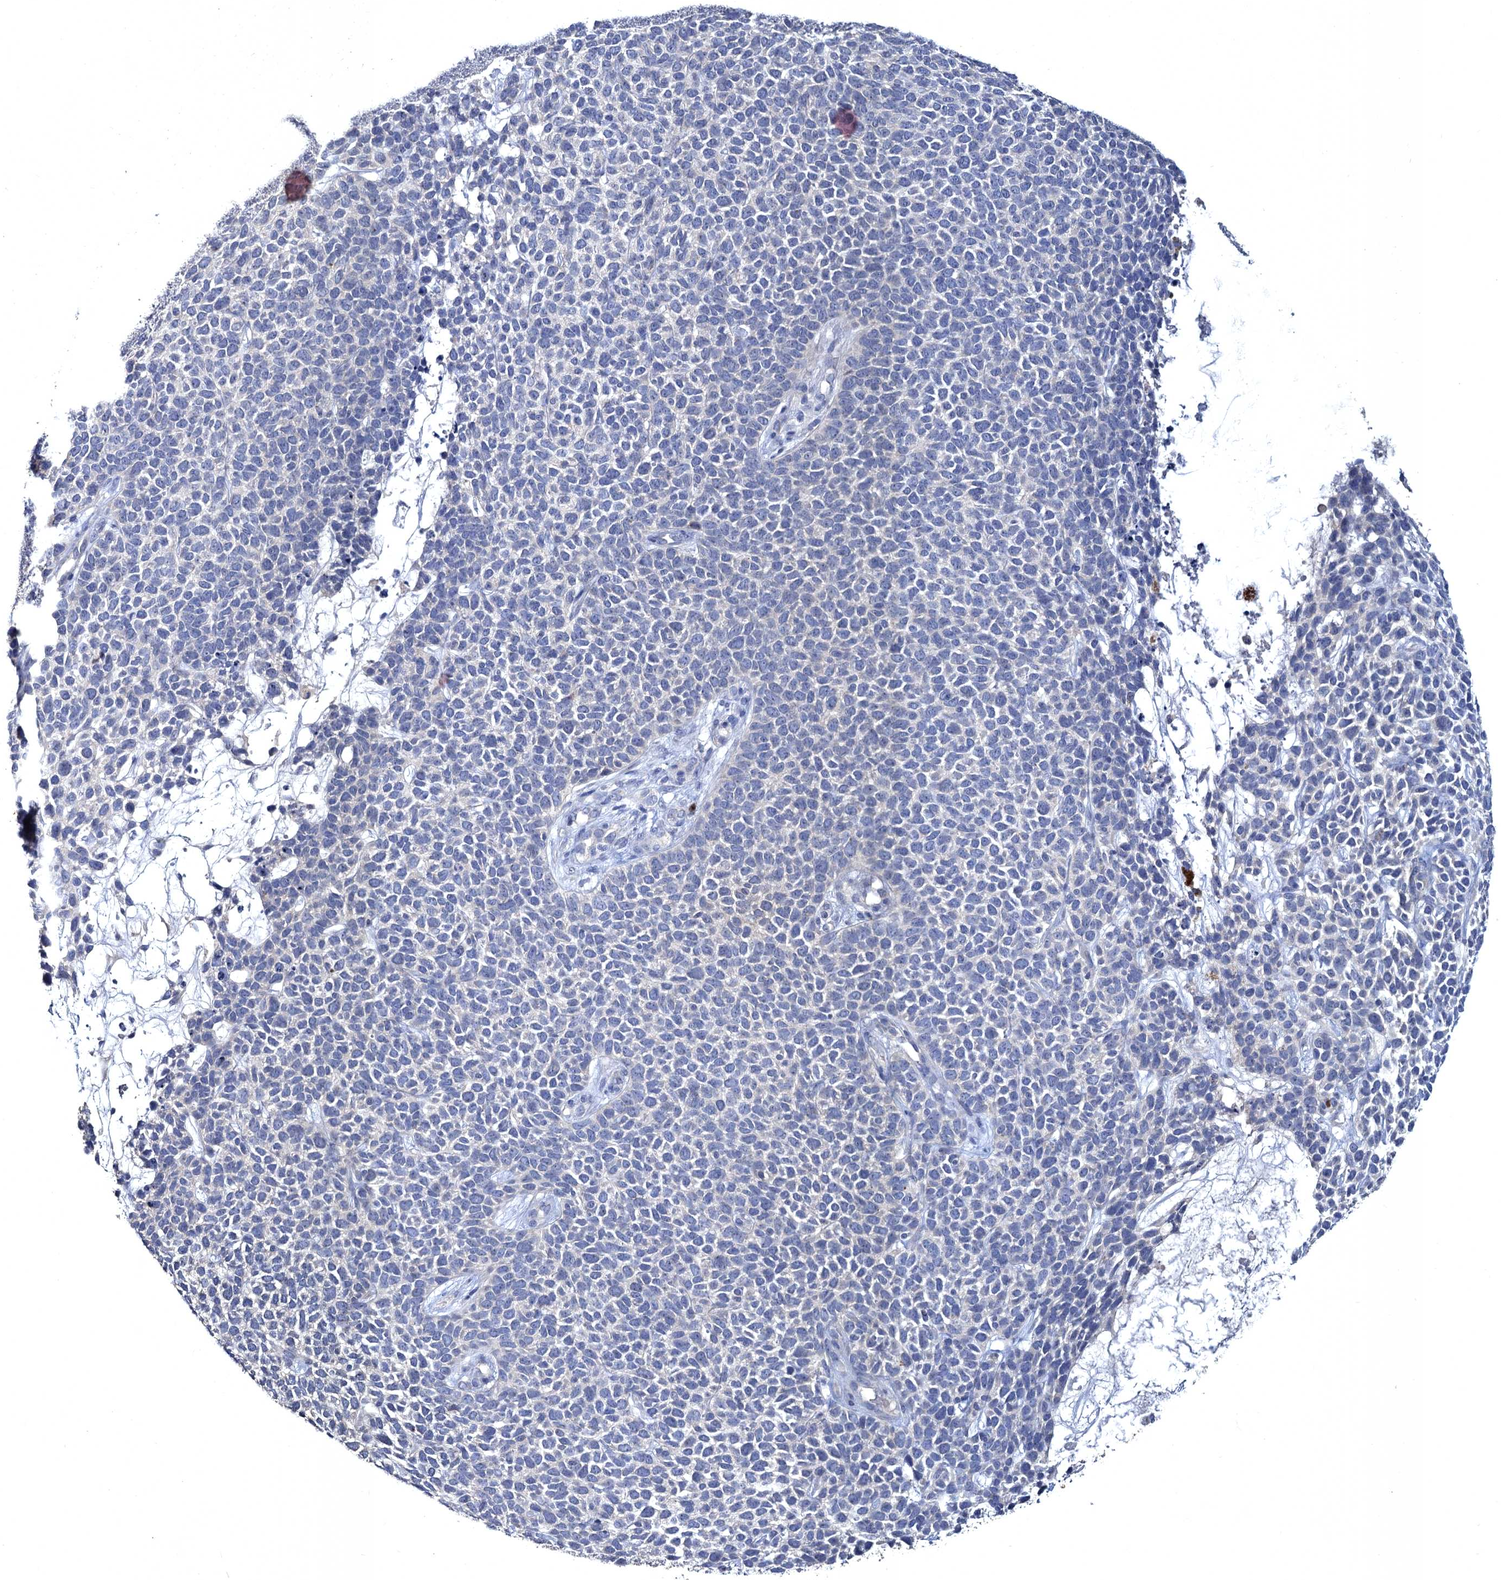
{"staining": {"intensity": "negative", "quantity": "none", "location": "none"}, "tissue": "skin cancer", "cell_type": "Tumor cells", "image_type": "cancer", "snomed": [{"axis": "morphology", "description": "Basal cell carcinoma"}, {"axis": "topography", "description": "Skin"}], "caption": "Tumor cells show no significant positivity in basal cell carcinoma (skin). The staining is performed using DAB brown chromogen with nuclei counter-stained in using hematoxylin.", "gene": "ATP9A", "patient": {"sex": "female", "age": 84}}